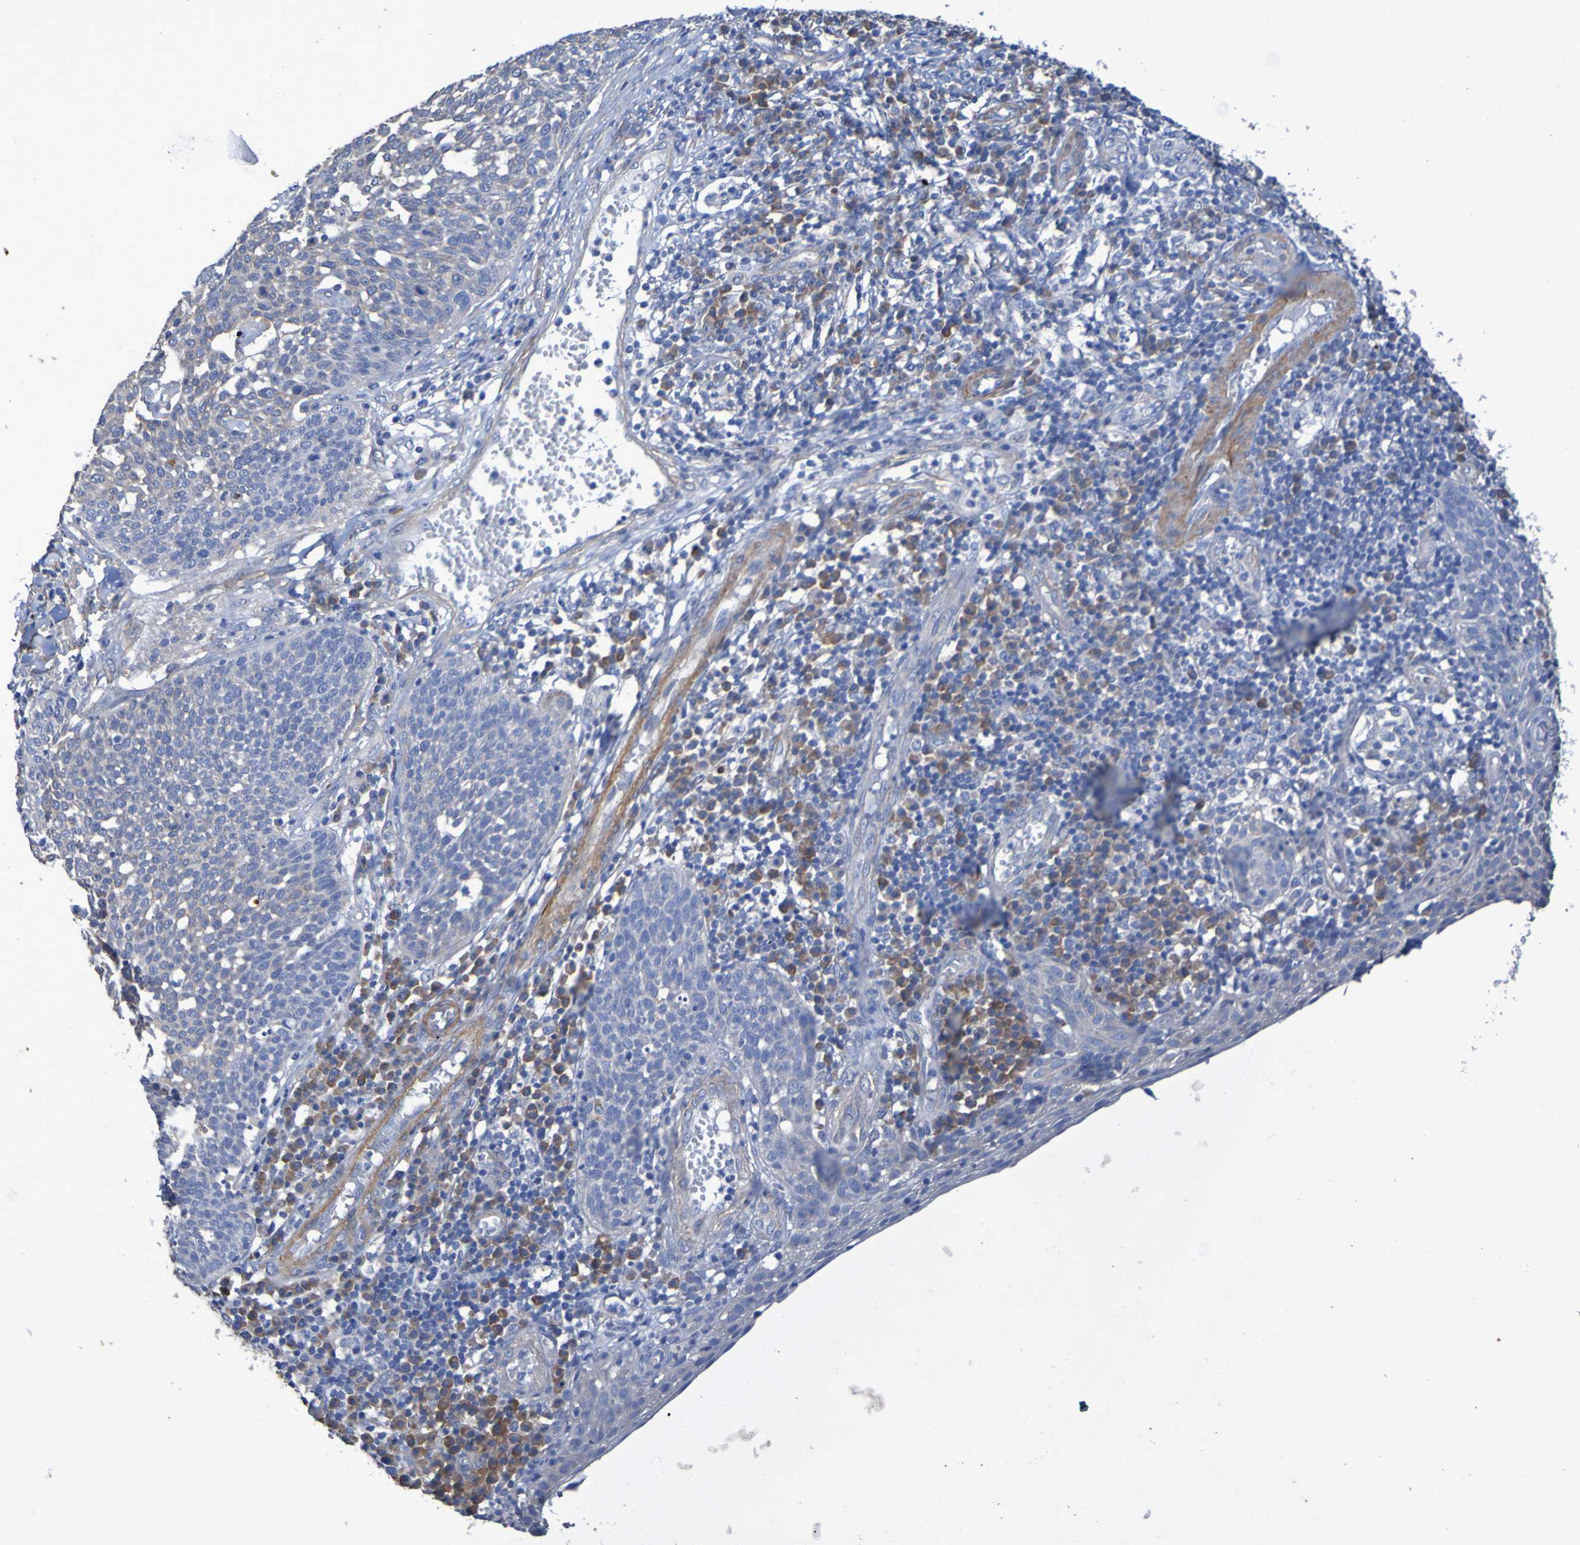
{"staining": {"intensity": "moderate", "quantity": ">75%", "location": "cytoplasmic/membranous"}, "tissue": "cervical cancer", "cell_type": "Tumor cells", "image_type": "cancer", "snomed": [{"axis": "morphology", "description": "Squamous cell carcinoma, NOS"}, {"axis": "topography", "description": "Cervix"}], "caption": "There is medium levels of moderate cytoplasmic/membranous positivity in tumor cells of cervical squamous cell carcinoma, as demonstrated by immunohistochemical staining (brown color).", "gene": "SRPRB", "patient": {"sex": "female", "age": 34}}